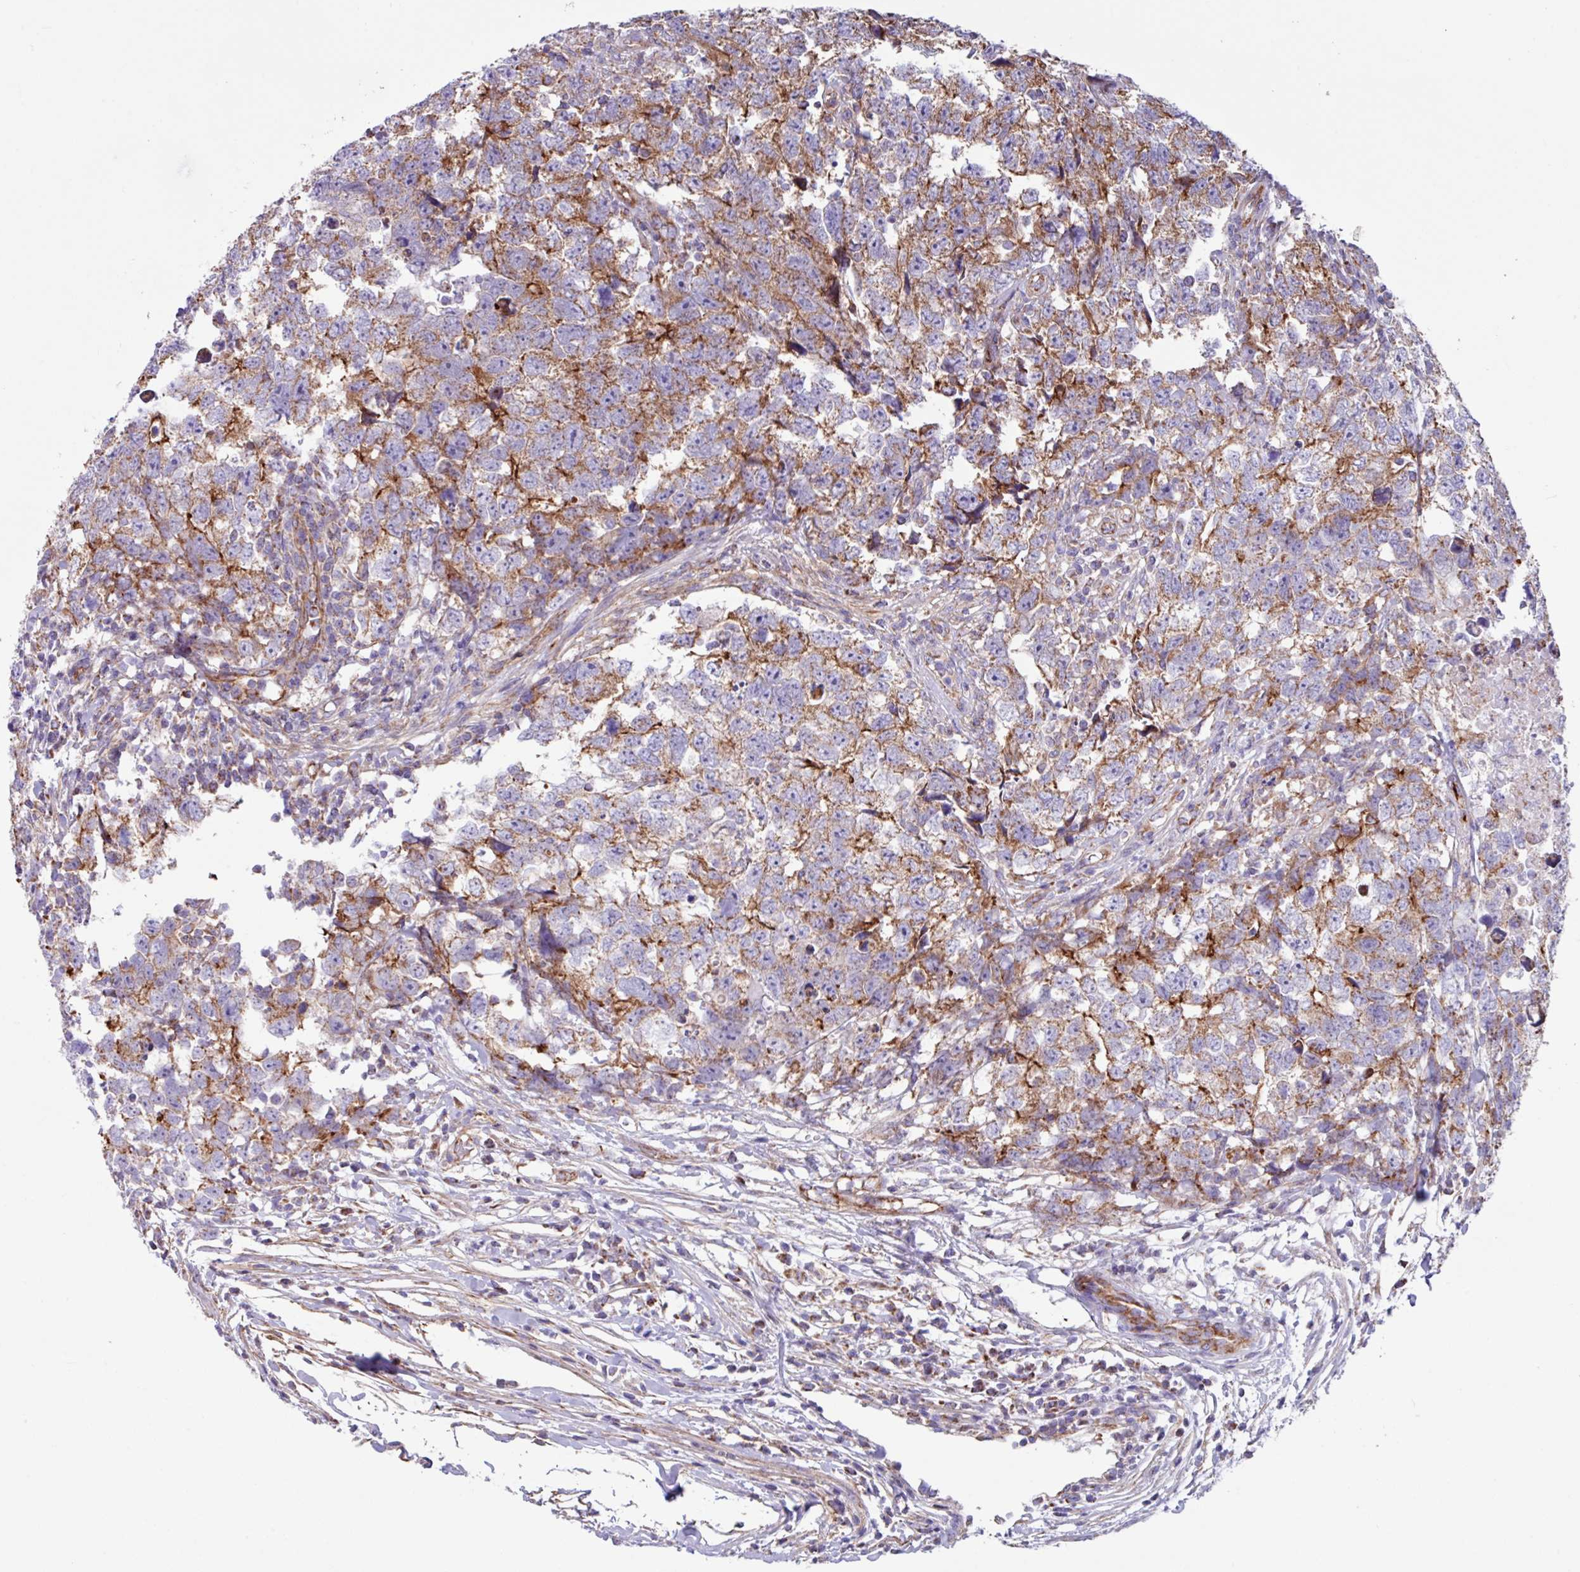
{"staining": {"intensity": "moderate", "quantity": ">75%", "location": "cytoplasmic/membranous"}, "tissue": "testis cancer", "cell_type": "Tumor cells", "image_type": "cancer", "snomed": [{"axis": "morphology", "description": "Carcinoma, Embryonal, NOS"}, {"axis": "topography", "description": "Testis"}], "caption": "Immunohistochemical staining of testis cancer (embryonal carcinoma) reveals moderate cytoplasmic/membranous protein expression in about >75% of tumor cells. The staining was performed using DAB to visualize the protein expression in brown, while the nuclei were stained in blue with hematoxylin (Magnification: 20x).", "gene": "OTULIN", "patient": {"sex": "male", "age": 22}}